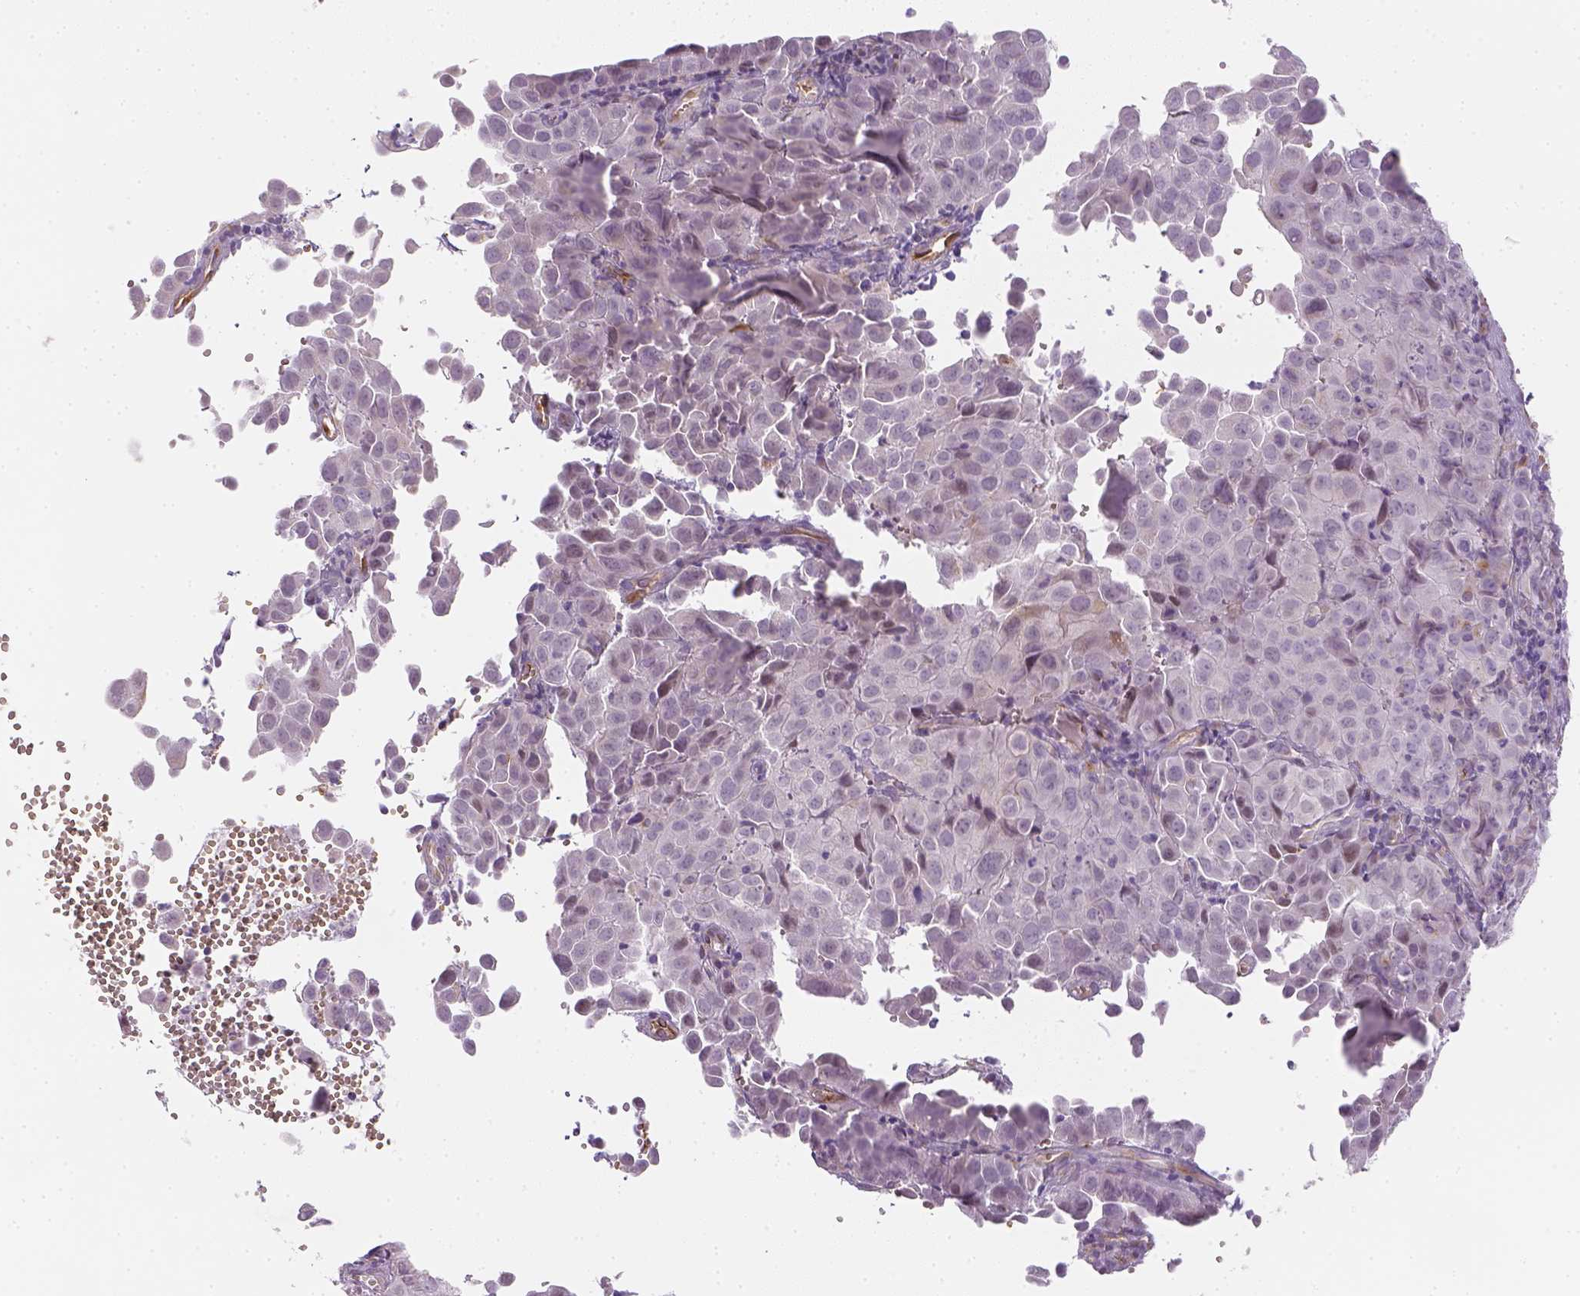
{"staining": {"intensity": "negative", "quantity": "none", "location": "none"}, "tissue": "cervical cancer", "cell_type": "Tumor cells", "image_type": "cancer", "snomed": [{"axis": "morphology", "description": "Squamous cell carcinoma, NOS"}, {"axis": "topography", "description": "Cervix"}], "caption": "Photomicrograph shows no significant protein staining in tumor cells of squamous cell carcinoma (cervical).", "gene": "CACNB1", "patient": {"sex": "female", "age": 55}}